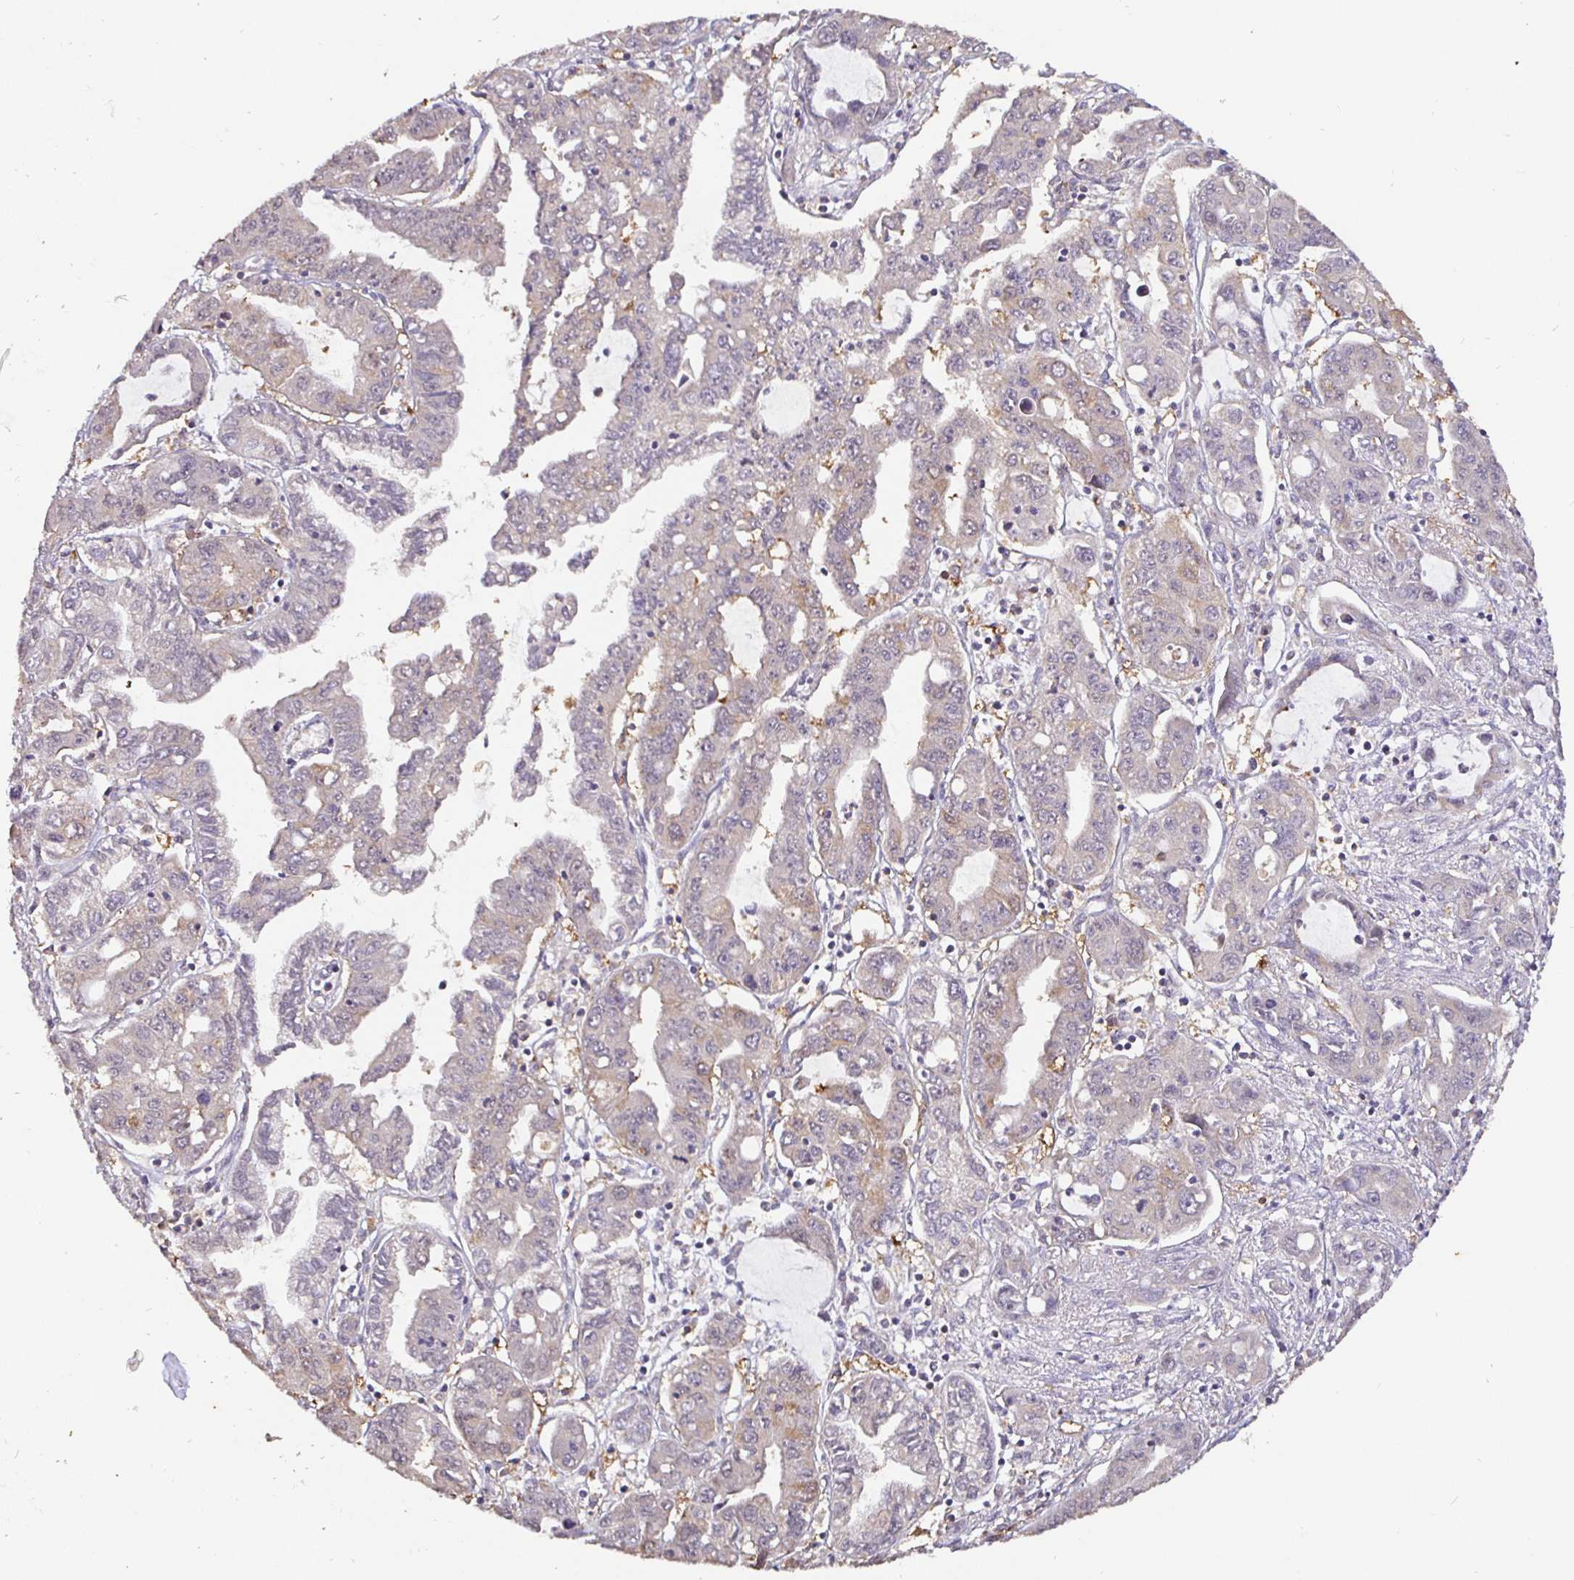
{"staining": {"intensity": "weak", "quantity": "<25%", "location": "cytoplasmic/membranous"}, "tissue": "liver cancer", "cell_type": "Tumor cells", "image_type": "cancer", "snomed": [{"axis": "morphology", "description": "Cholangiocarcinoma"}, {"axis": "topography", "description": "Liver"}], "caption": "Tumor cells show no significant protein staining in cholangiocarcinoma (liver).", "gene": "SHISA4", "patient": {"sex": "male", "age": 58}}